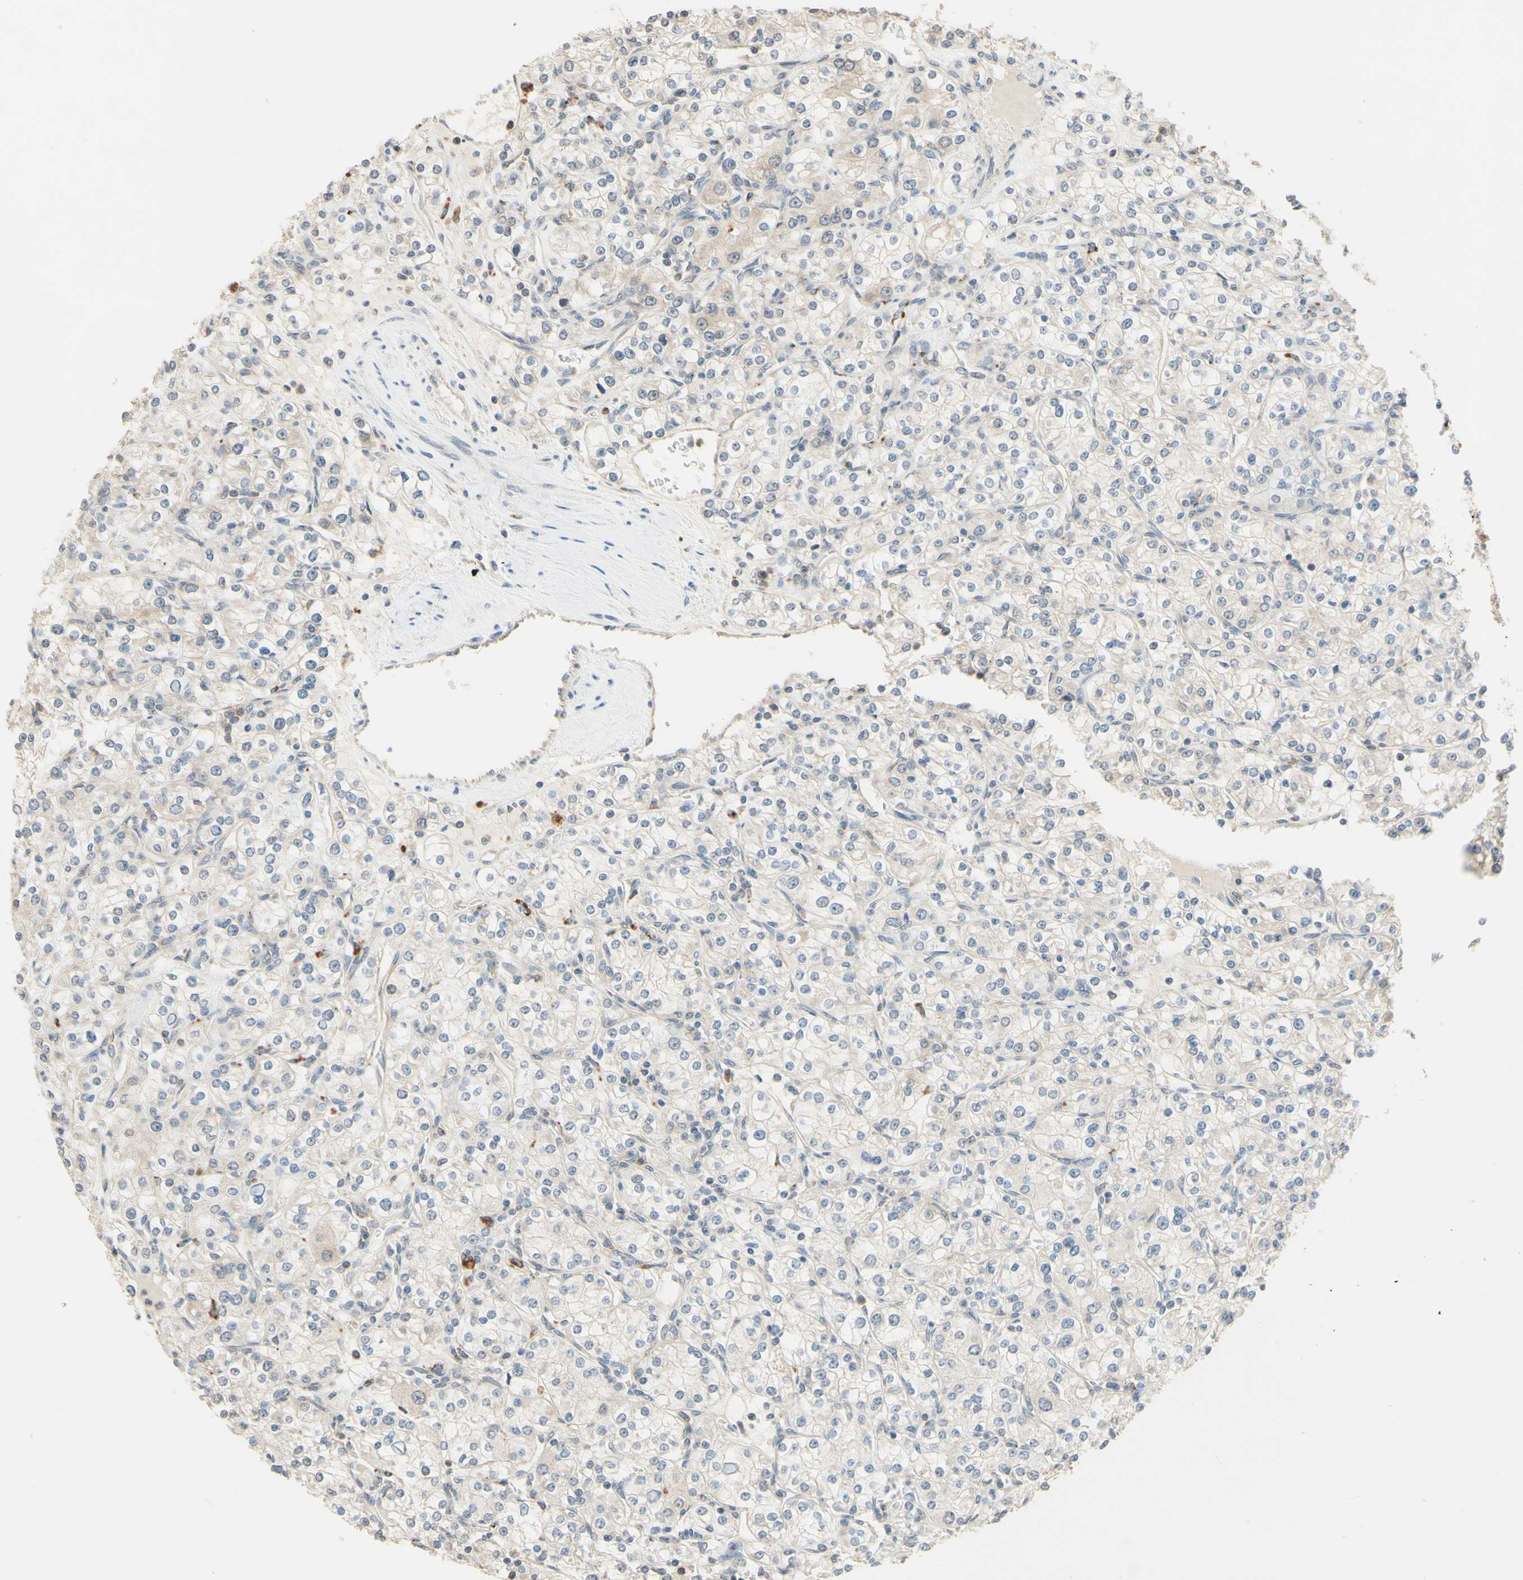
{"staining": {"intensity": "negative", "quantity": "none", "location": "none"}, "tissue": "renal cancer", "cell_type": "Tumor cells", "image_type": "cancer", "snomed": [{"axis": "morphology", "description": "Adenocarcinoma, NOS"}, {"axis": "topography", "description": "Kidney"}], "caption": "Human renal cancer (adenocarcinoma) stained for a protein using immunohistochemistry (IHC) exhibits no expression in tumor cells.", "gene": "SMIM19", "patient": {"sex": "male", "age": 77}}